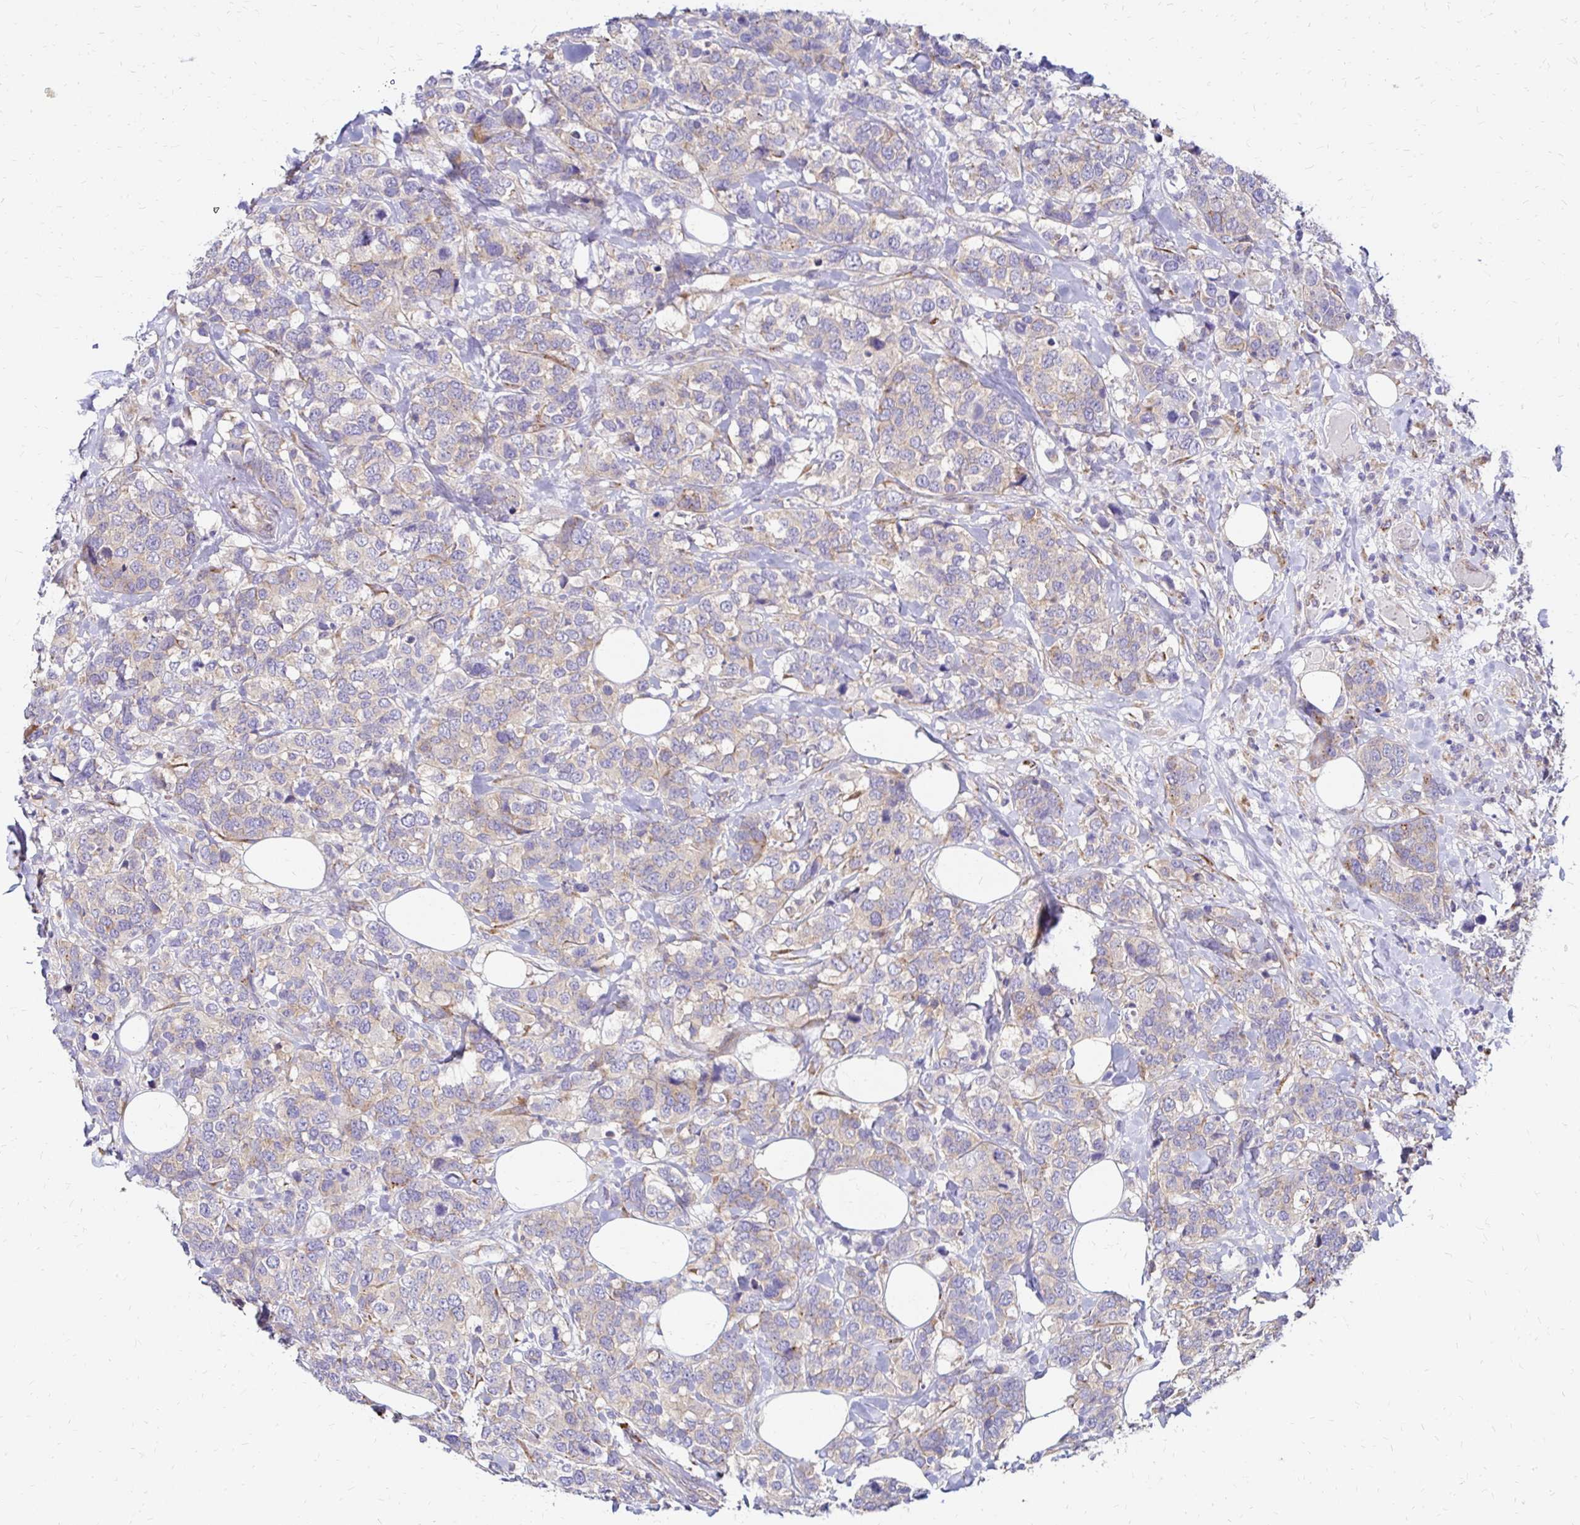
{"staining": {"intensity": "weak", "quantity": "25%-75%", "location": "cytoplasmic/membranous"}, "tissue": "breast cancer", "cell_type": "Tumor cells", "image_type": "cancer", "snomed": [{"axis": "morphology", "description": "Lobular carcinoma"}, {"axis": "topography", "description": "Breast"}], "caption": "A high-resolution image shows IHC staining of breast lobular carcinoma, which demonstrates weak cytoplasmic/membranous staining in about 25%-75% of tumor cells.", "gene": "IDUA", "patient": {"sex": "female", "age": 59}}